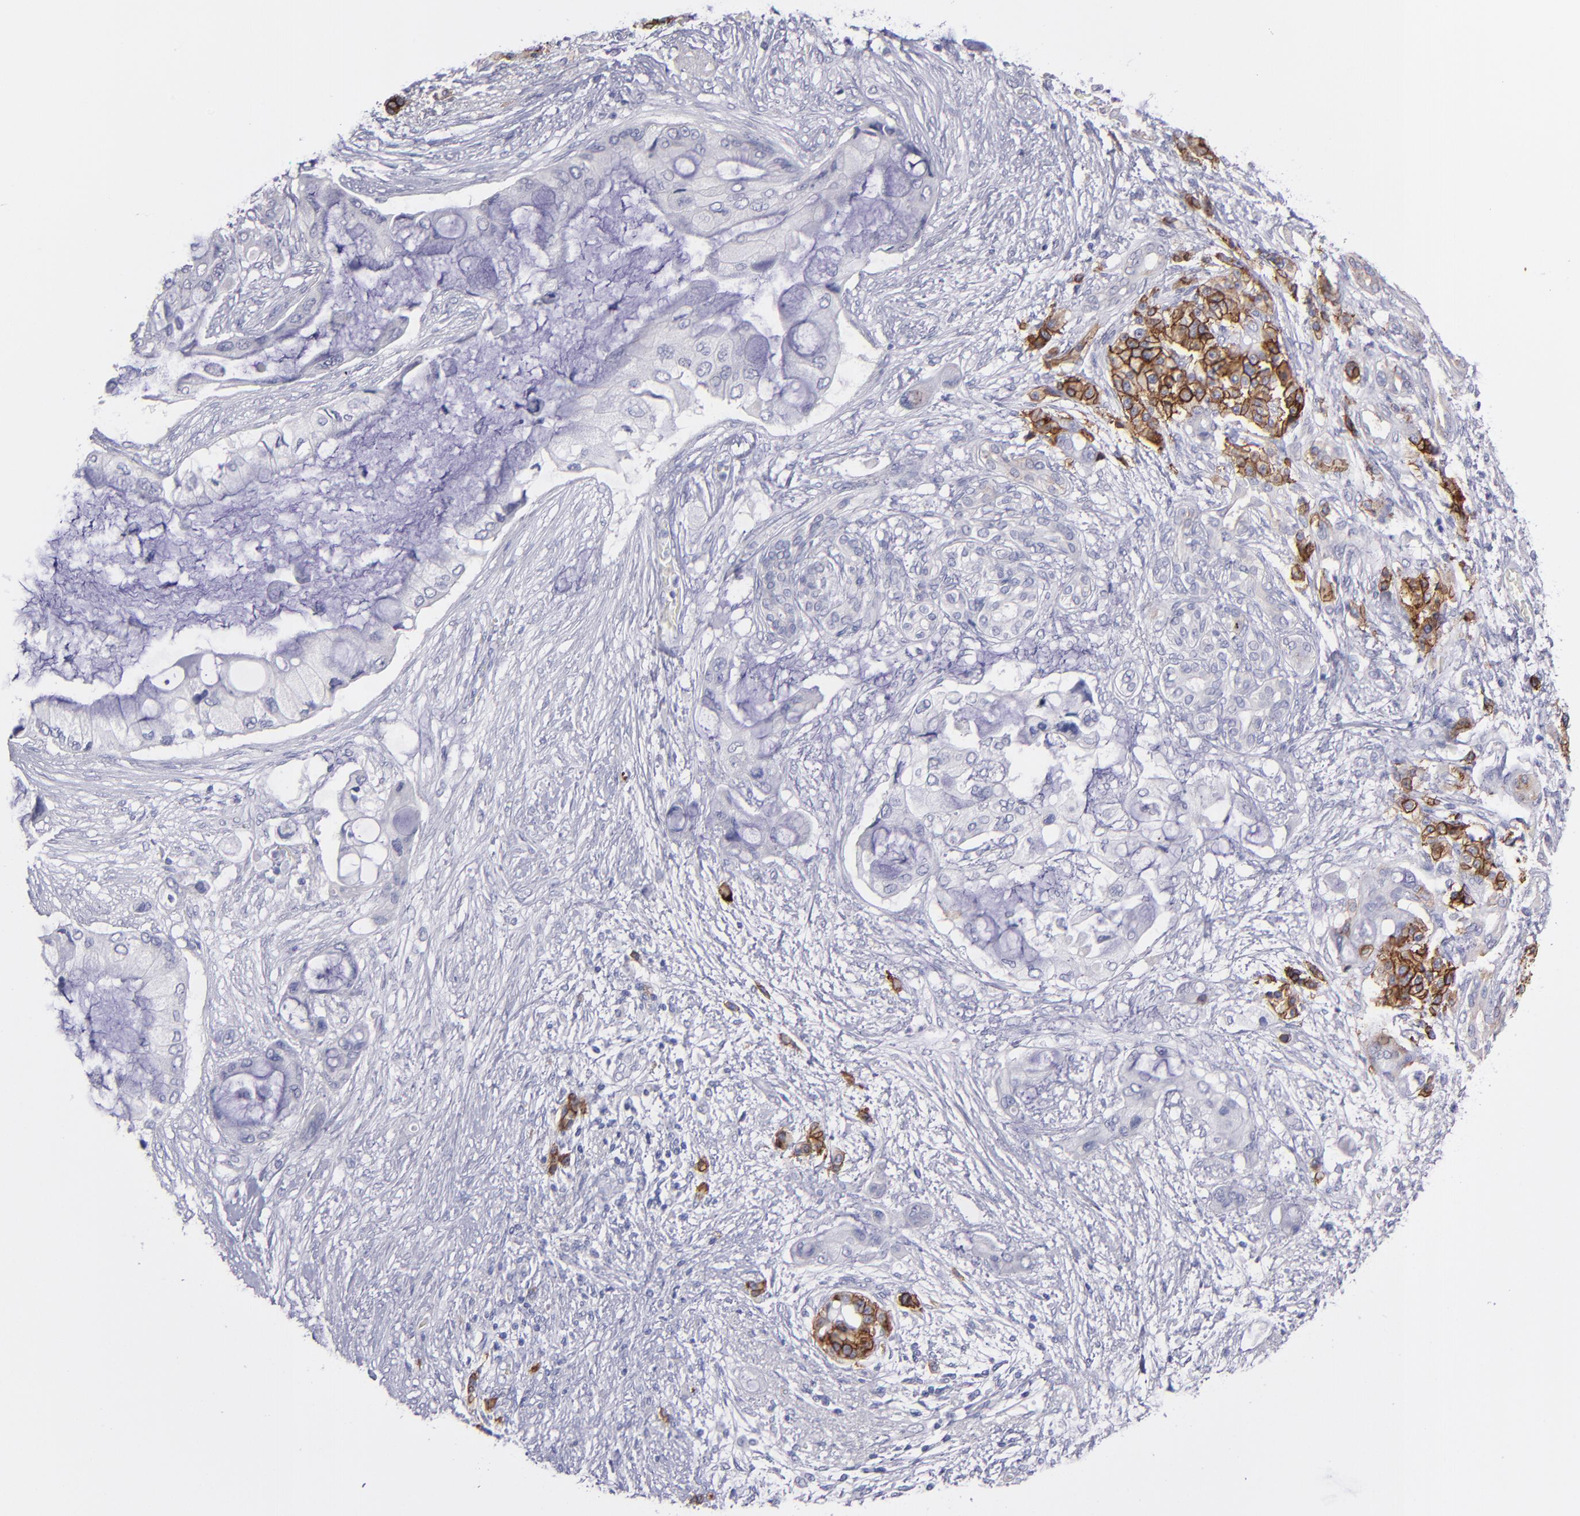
{"staining": {"intensity": "moderate", "quantity": "<25%", "location": "cytoplasmic/membranous"}, "tissue": "pancreatic cancer", "cell_type": "Tumor cells", "image_type": "cancer", "snomed": [{"axis": "morphology", "description": "Adenocarcinoma, NOS"}, {"axis": "topography", "description": "Pancreas"}], "caption": "A photomicrograph of pancreatic adenocarcinoma stained for a protein demonstrates moderate cytoplasmic/membranous brown staining in tumor cells.", "gene": "SNAP25", "patient": {"sex": "female", "age": 59}}